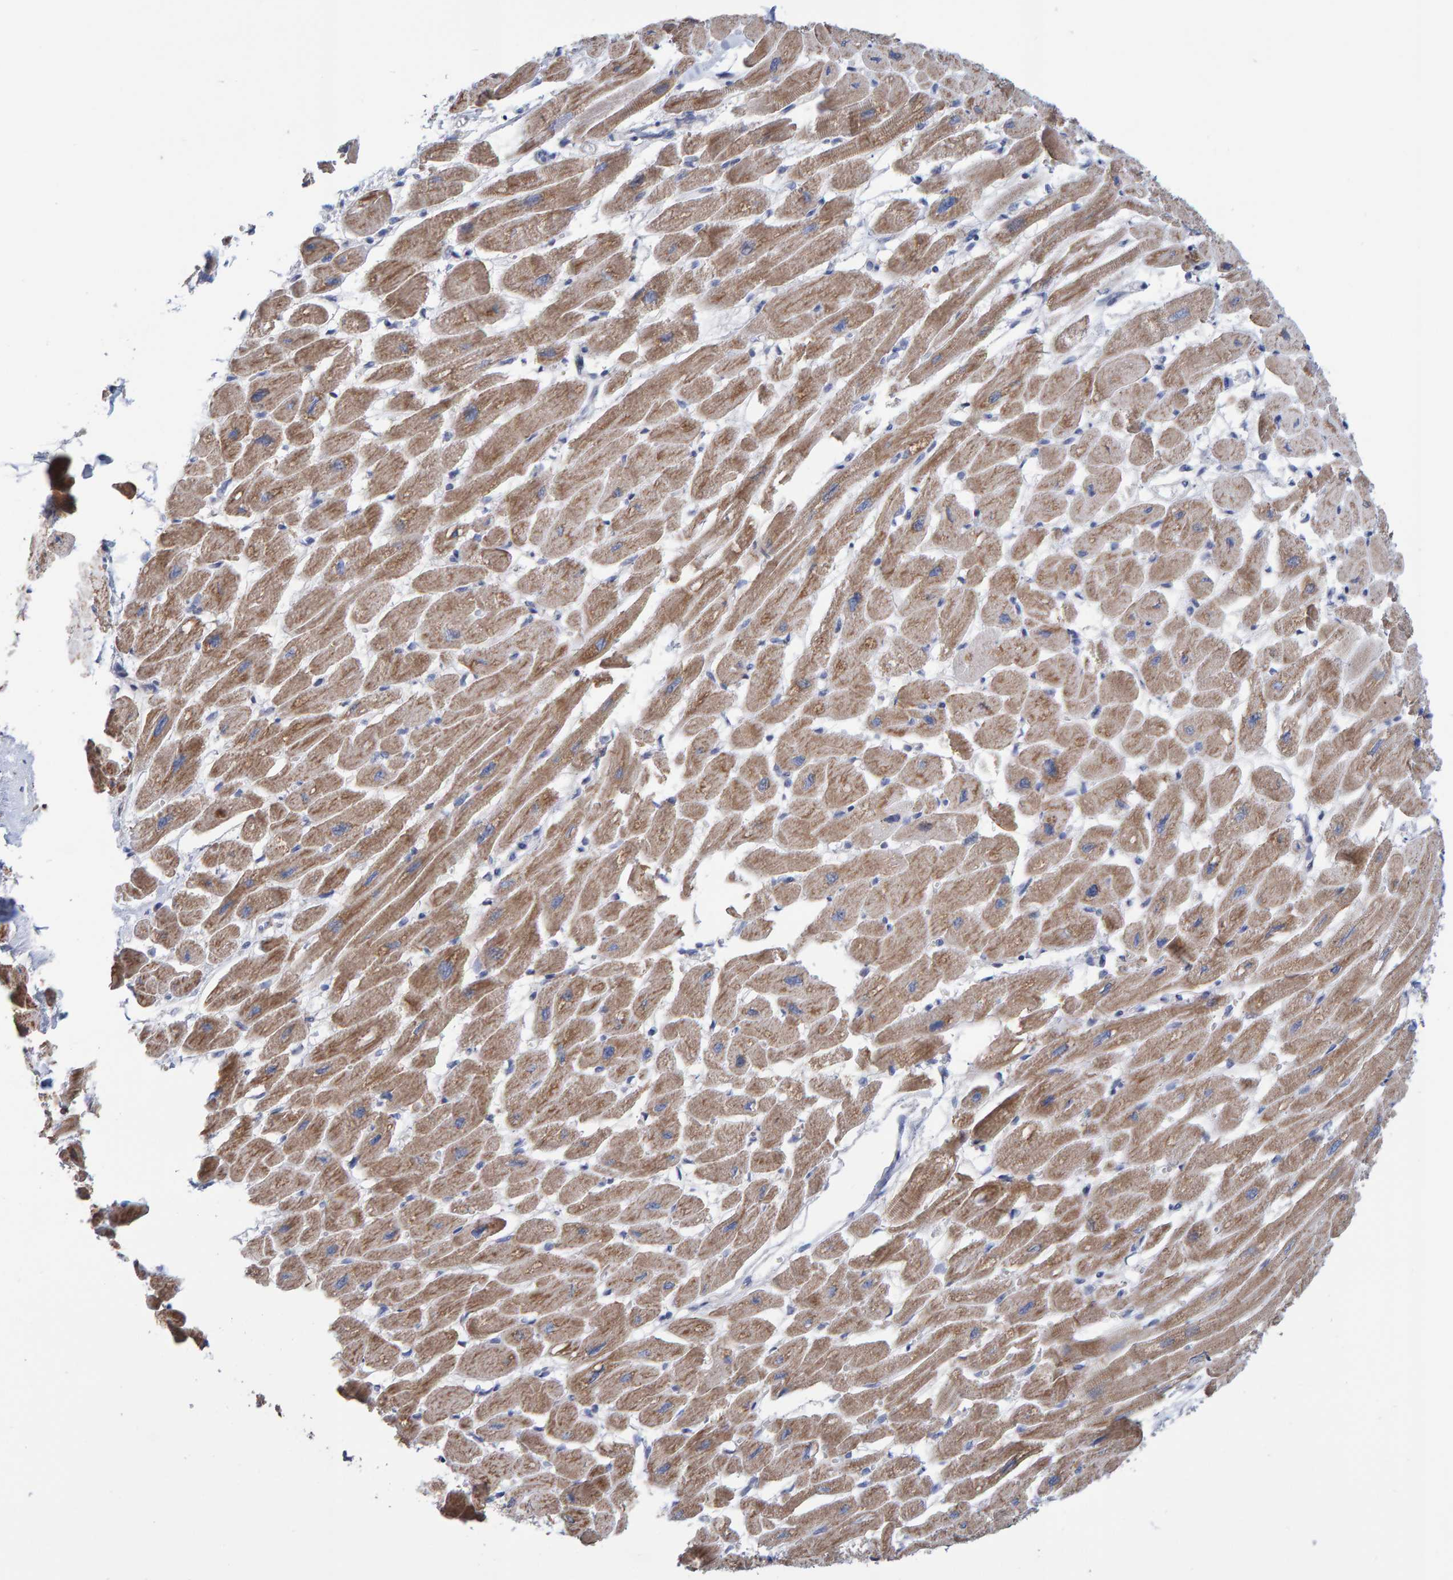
{"staining": {"intensity": "moderate", "quantity": ">75%", "location": "cytoplasmic/membranous"}, "tissue": "heart muscle", "cell_type": "Cardiomyocytes", "image_type": "normal", "snomed": [{"axis": "morphology", "description": "Normal tissue, NOS"}, {"axis": "topography", "description": "Heart"}], "caption": "Cardiomyocytes exhibit medium levels of moderate cytoplasmic/membranous positivity in approximately >75% of cells in normal human heart muscle. (DAB (3,3'-diaminobenzidine) IHC, brown staining for protein, blue staining for nuclei).", "gene": "USP43", "patient": {"sex": "female", "age": 54}}